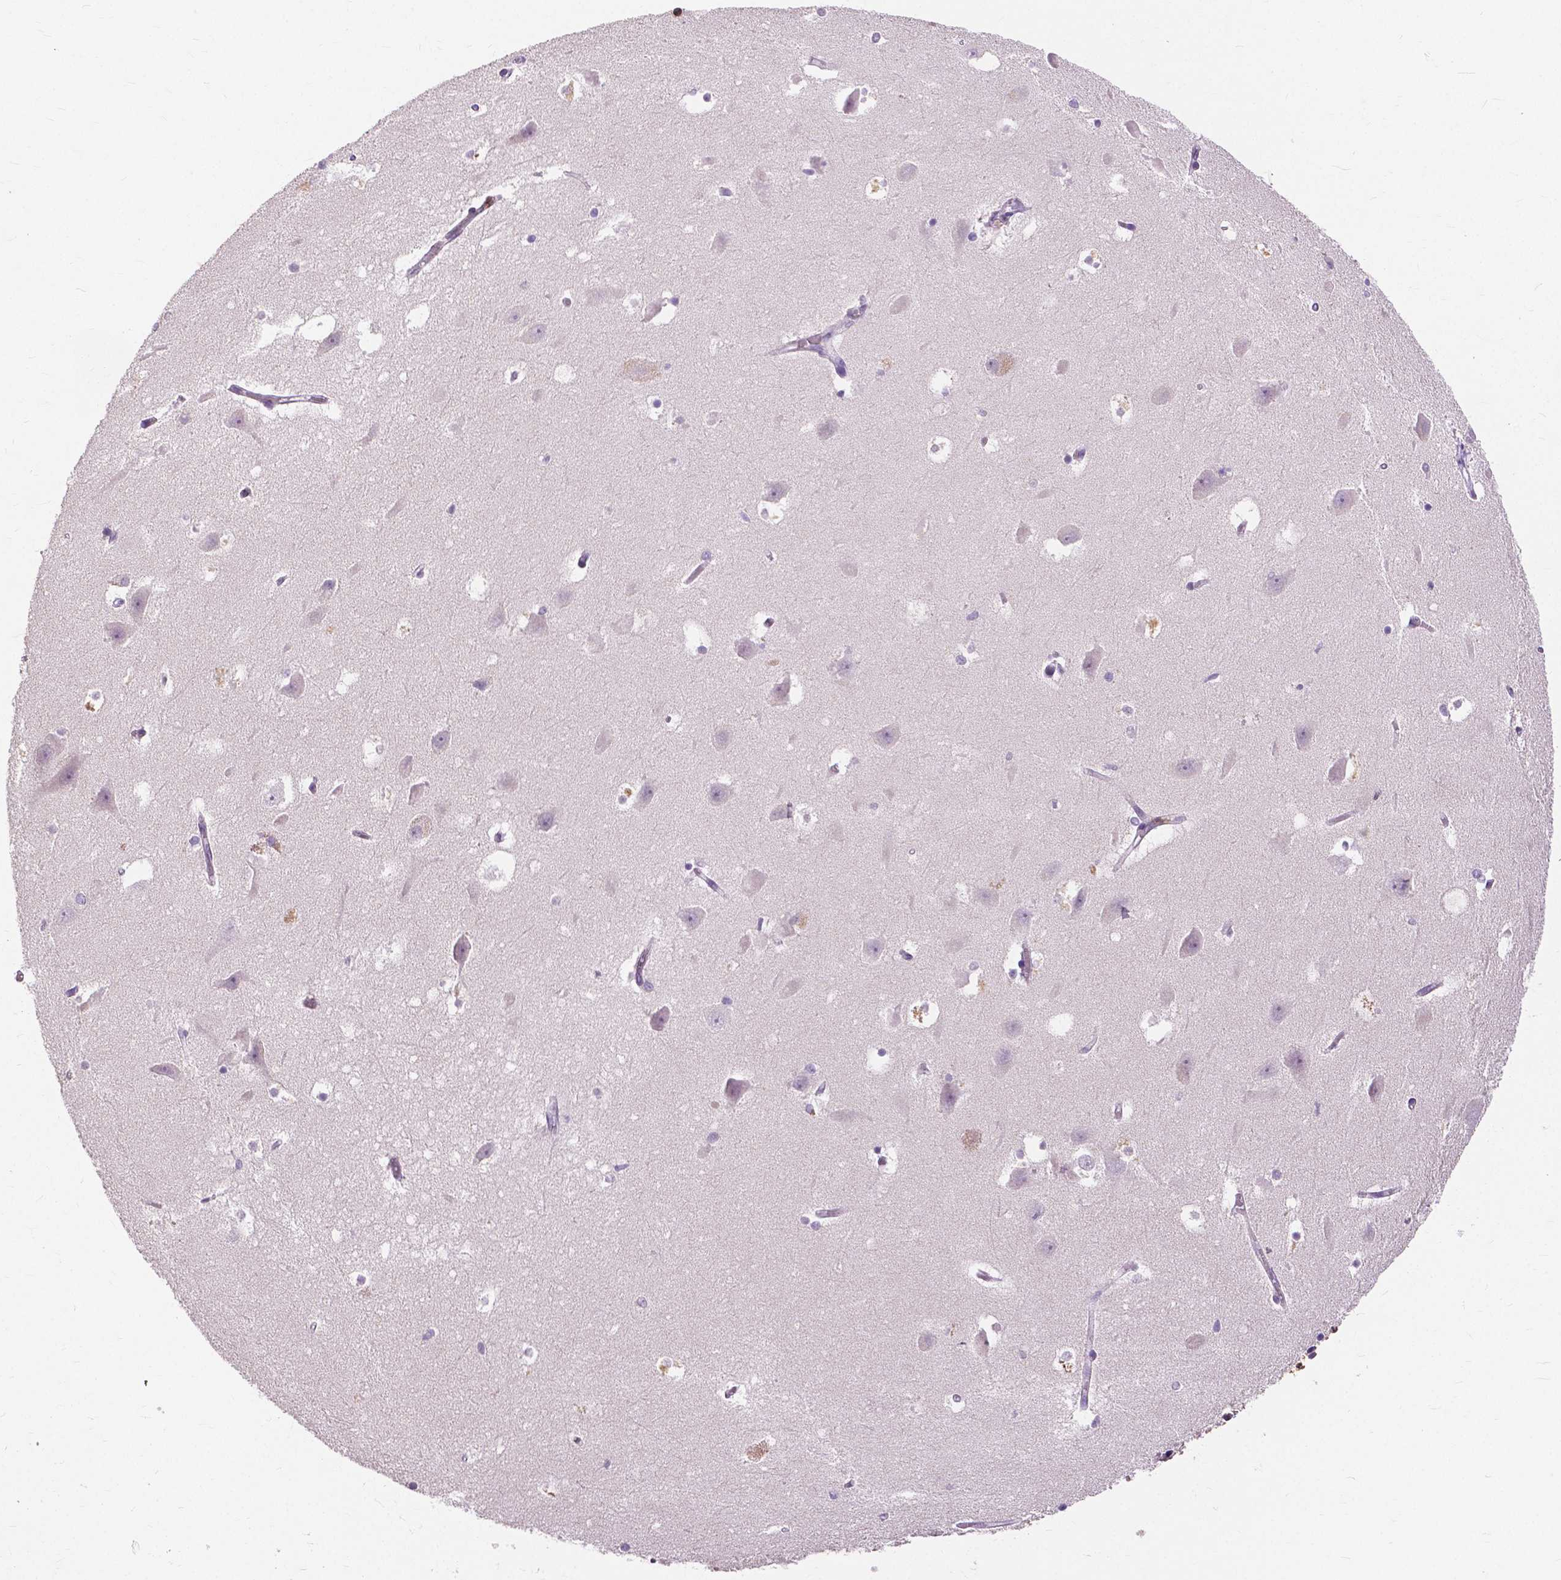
{"staining": {"intensity": "negative", "quantity": "none", "location": "none"}, "tissue": "hippocampus", "cell_type": "Glial cells", "image_type": "normal", "snomed": [{"axis": "morphology", "description": "Normal tissue, NOS"}, {"axis": "topography", "description": "Hippocampus"}], "caption": "Immunohistochemistry (IHC) histopathology image of benign human hippocampus stained for a protein (brown), which demonstrates no staining in glial cells. (DAB (3,3'-diaminobenzidine) immunohistochemistry (IHC), high magnification).", "gene": "CXCR2", "patient": {"sex": "male", "age": 58}}